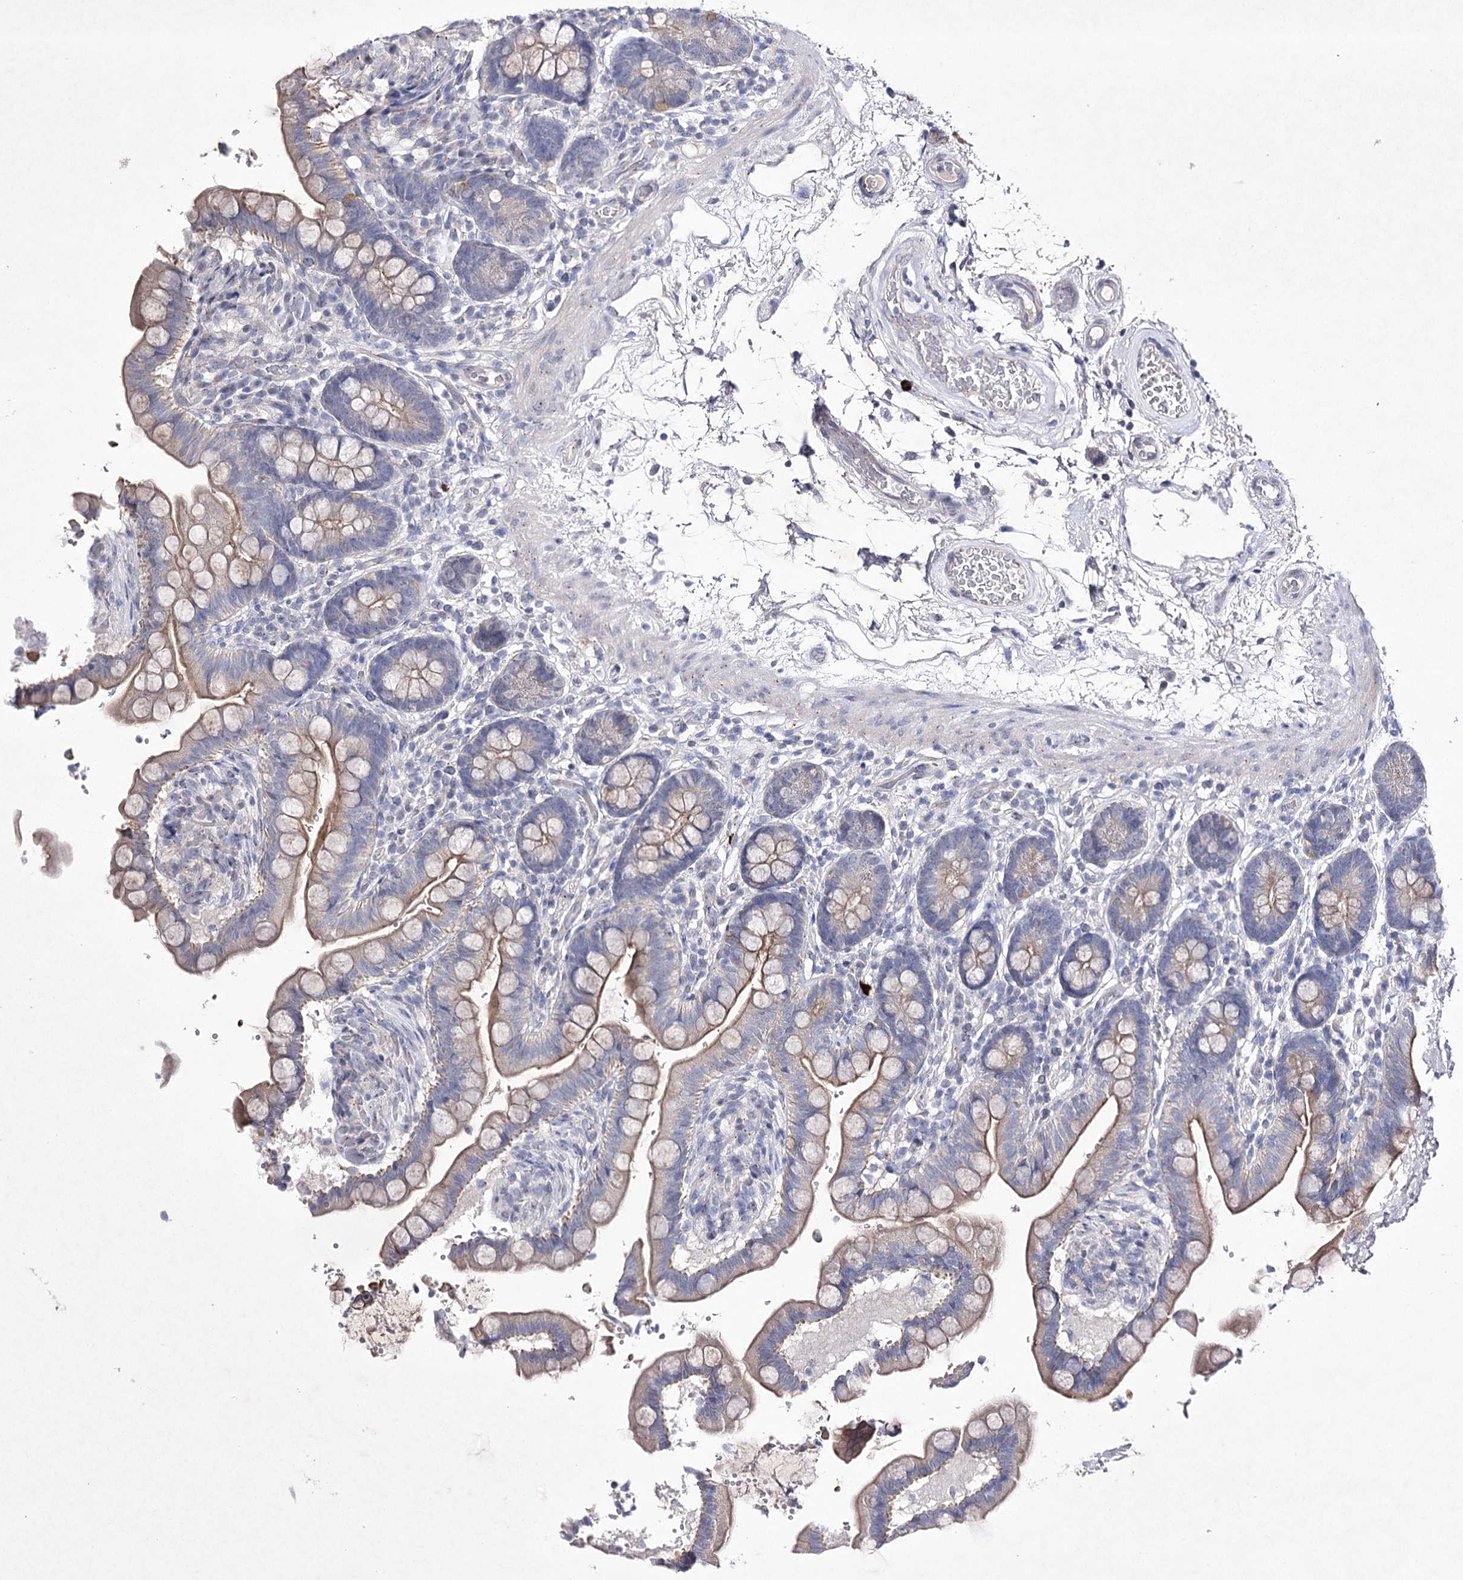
{"staining": {"intensity": "negative", "quantity": "none", "location": "none"}, "tissue": "colon", "cell_type": "Endothelial cells", "image_type": "normal", "snomed": [{"axis": "morphology", "description": "Normal tissue, NOS"}, {"axis": "topography", "description": "Smooth muscle"}, {"axis": "topography", "description": "Colon"}], "caption": "Image shows no significant protein staining in endothelial cells of unremarkable colon. (DAB IHC, high magnification).", "gene": "COX15", "patient": {"sex": "male", "age": 73}}